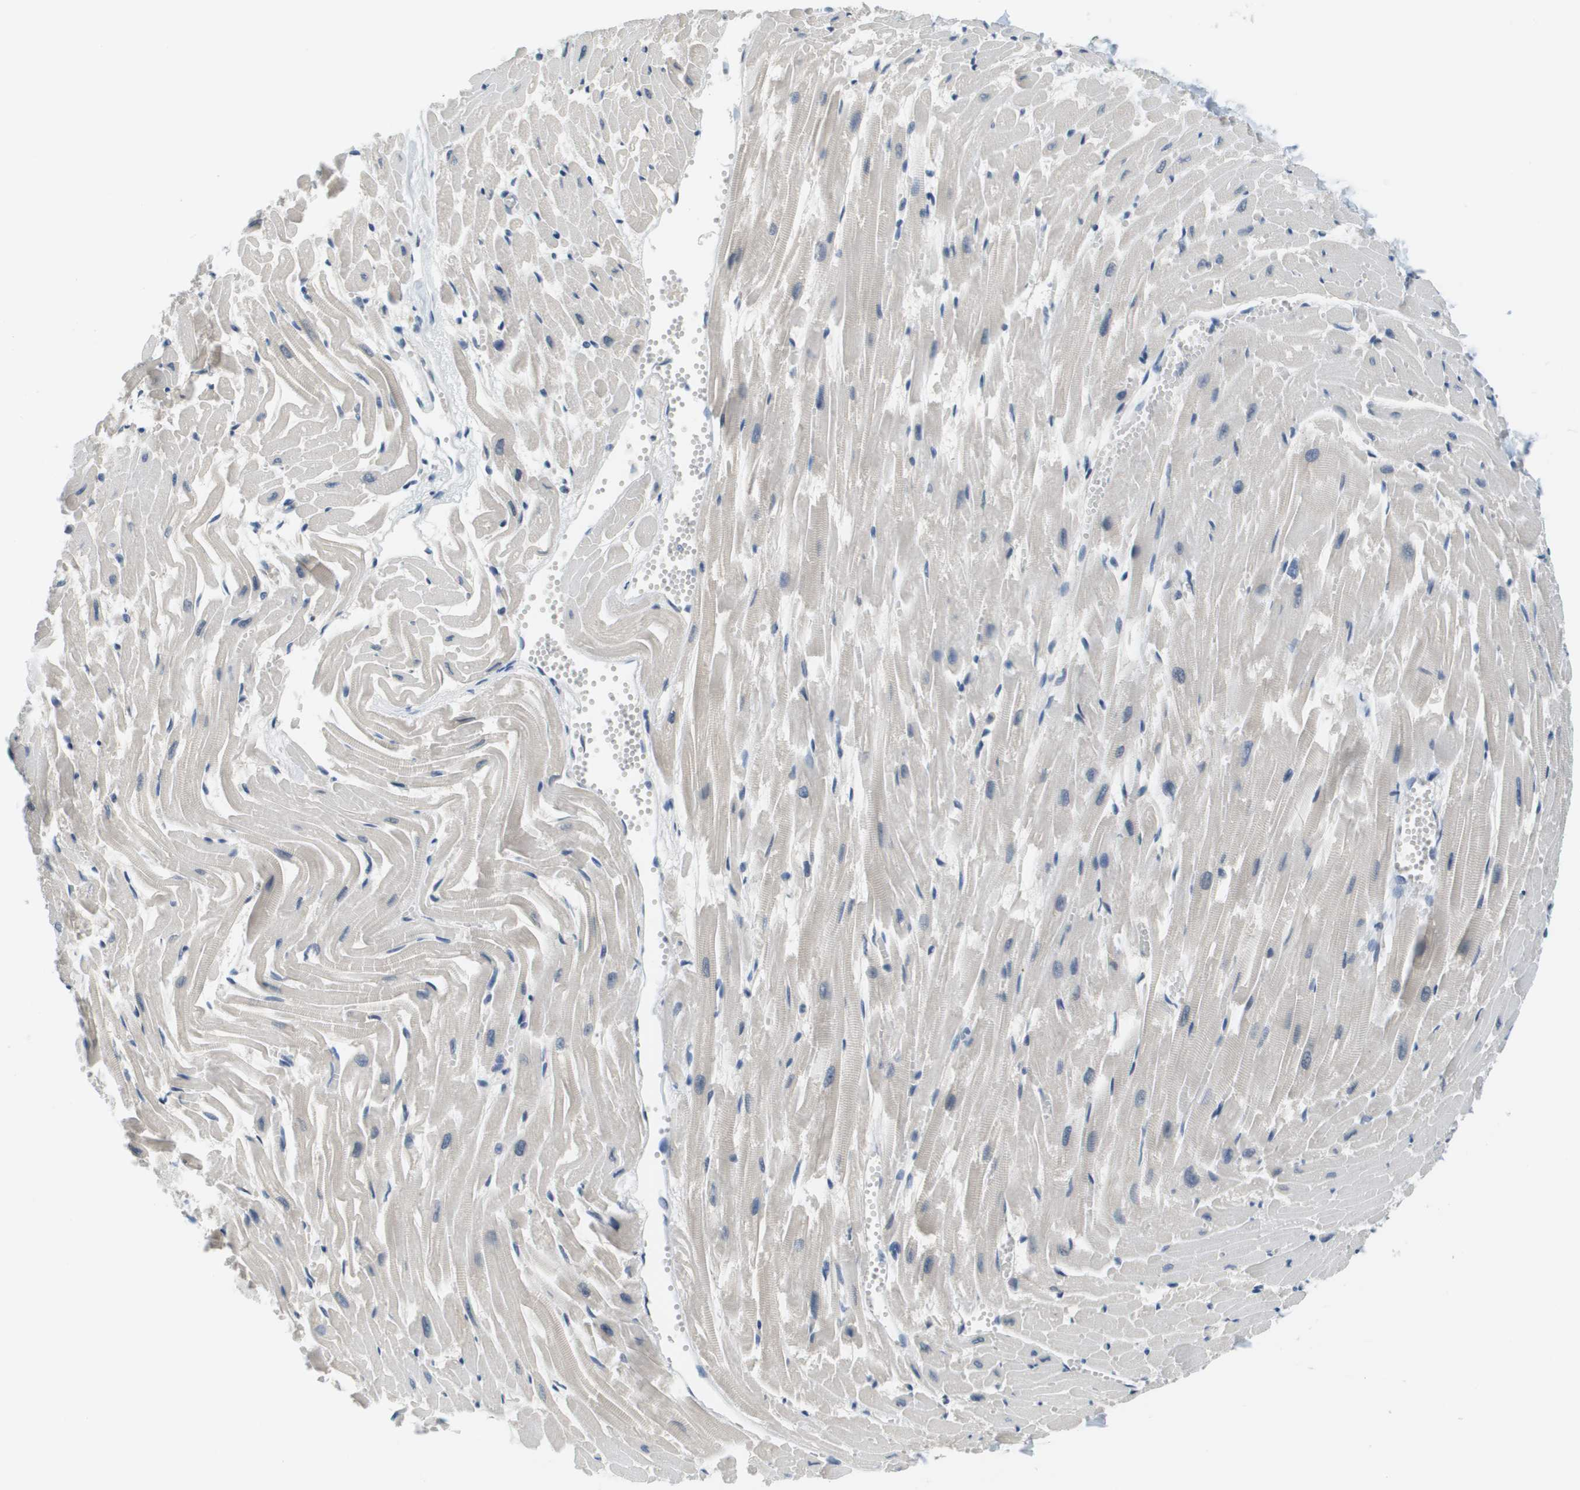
{"staining": {"intensity": "negative", "quantity": "none", "location": "none"}, "tissue": "heart muscle", "cell_type": "Cardiomyocytes", "image_type": "normal", "snomed": [{"axis": "morphology", "description": "Normal tissue, NOS"}, {"axis": "topography", "description": "Heart"}], "caption": "This is a image of IHC staining of normal heart muscle, which shows no staining in cardiomyocytes. (DAB (3,3'-diaminobenzidine) immunohistochemistry with hematoxylin counter stain).", "gene": "CBX5", "patient": {"sex": "female", "age": 19}}